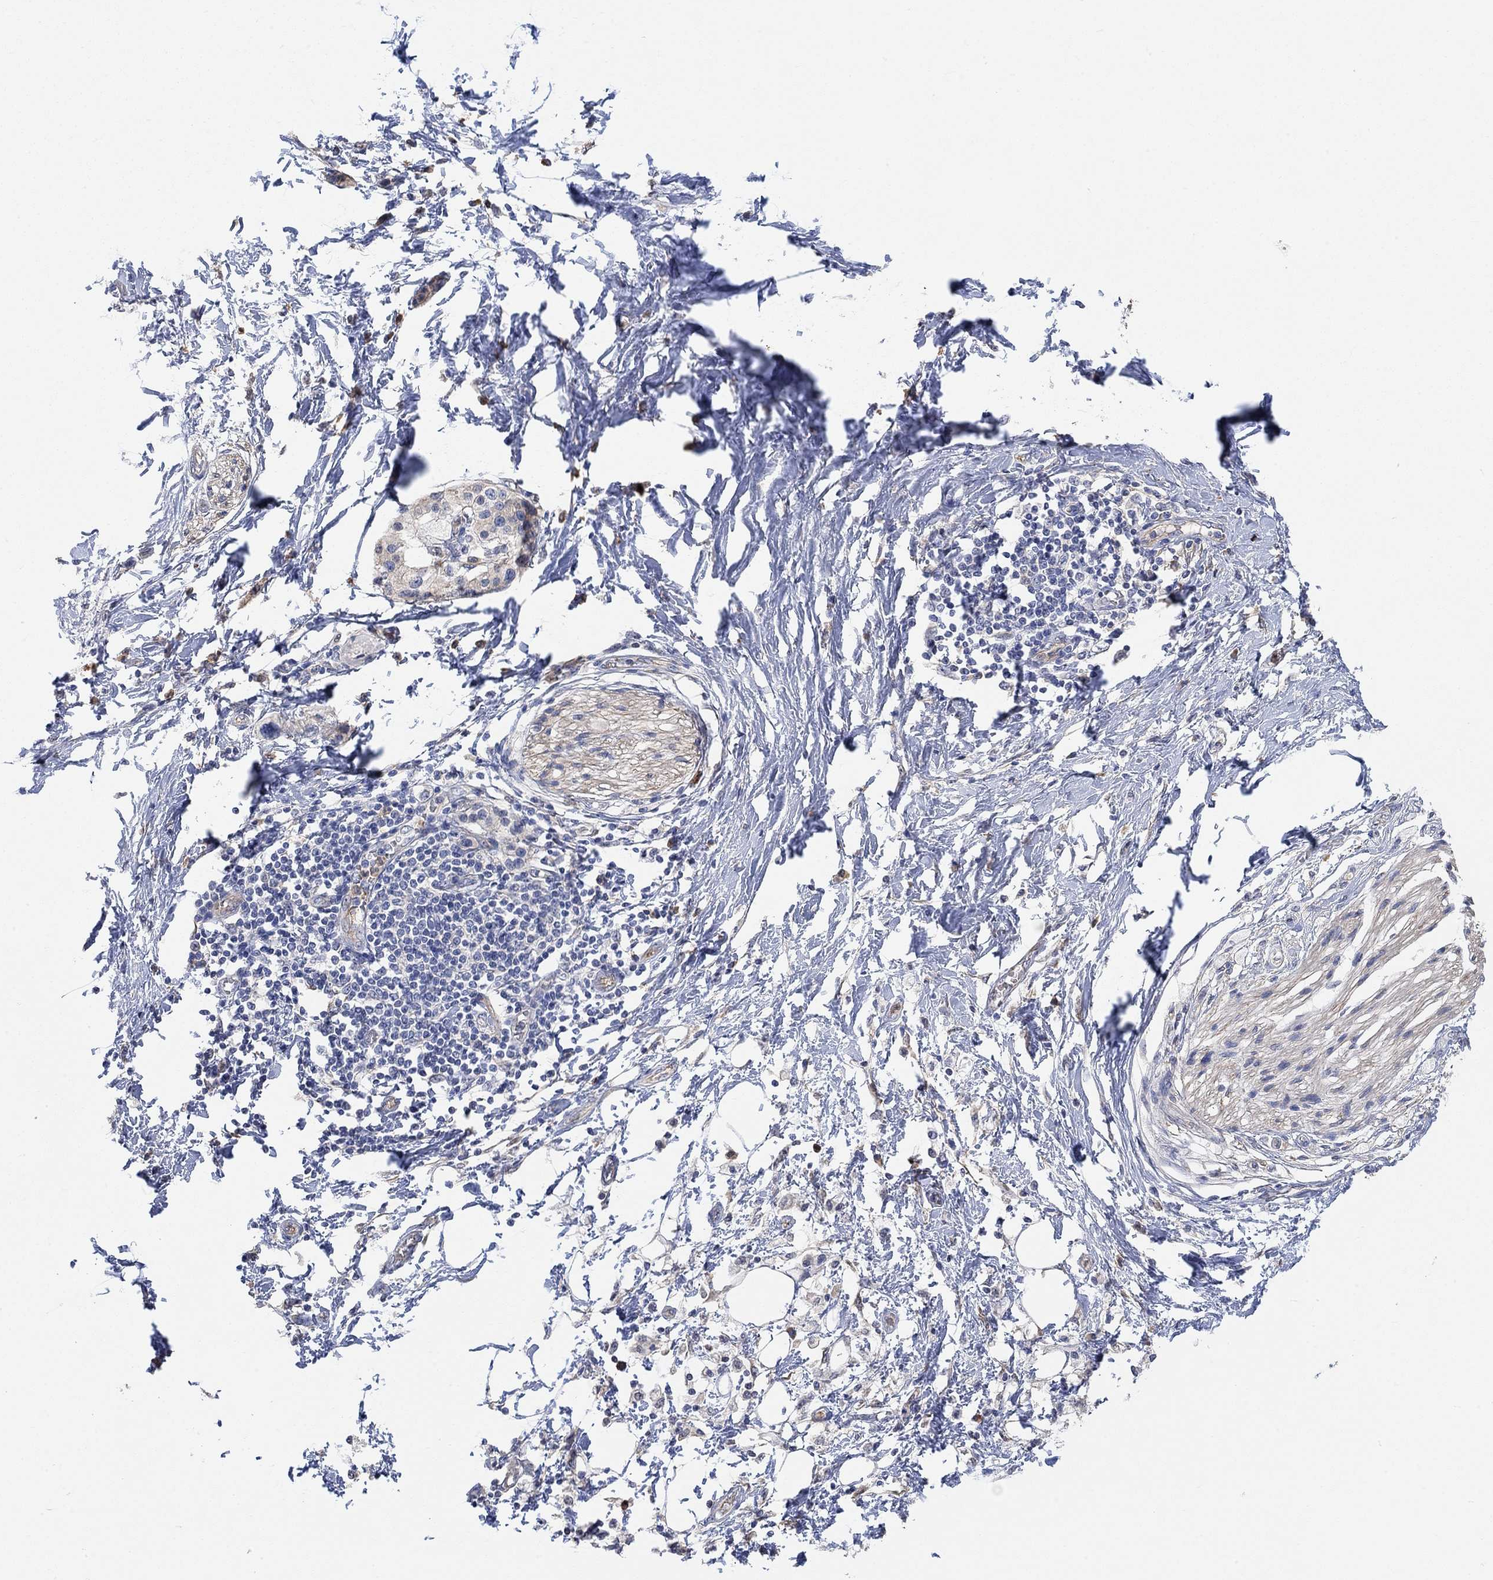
{"staining": {"intensity": "weak", "quantity": "25%-75%", "location": "cytoplasmic/membranous"}, "tissue": "pancreatic cancer", "cell_type": "Tumor cells", "image_type": "cancer", "snomed": [{"axis": "morphology", "description": "Normal tissue, NOS"}, {"axis": "morphology", "description": "Adenocarcinoma, NOS"}, {"axis": "topography", "description": "Pancreas"}, {"axis": "topography", "description": "Duodenum"}], "caption": "Weak cytoplasmic/membranous staining is seen in about 25%-75% of tumor cells in pancreatic cancer (adenocarcinoma).", "gene": "SYT16", "patient": {"sex": "female", "age": 60}}